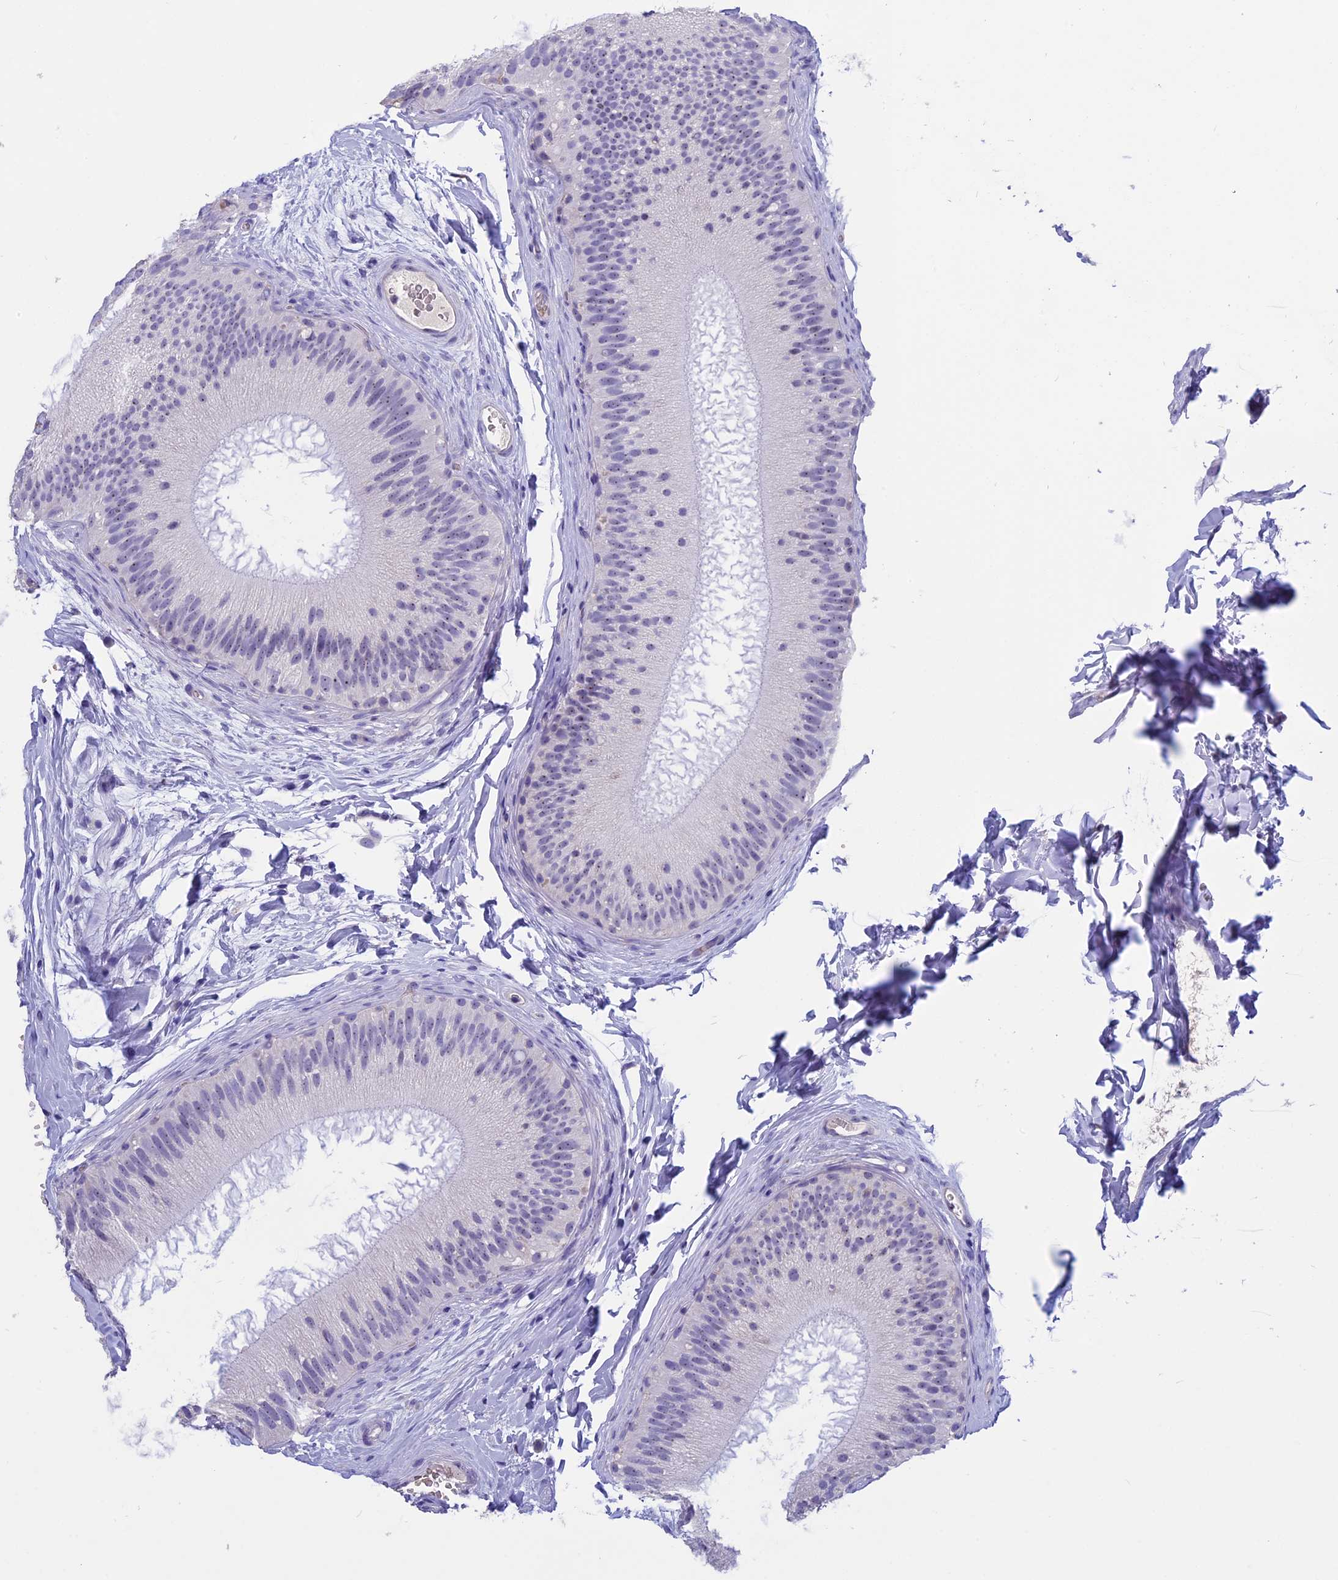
{"staining": {"intensity": "weak", "quantity": "<25%", "location": "cytoplasmic/membranous"}, "tissue": "epididymis", "cell_type": "Glandular cells", "image_type": "normal", "snomed": [{"axis": "morphology", "description": "Normal tissue, NOS"}, {"axis": "topography", "description": "Epididymis"}], "caption": "An IHC micrograph of unremarkable epididymis is shown. There is no staining in glandular cells of epididymis. Brightfield microscopy of immunohistochemistry stained with DAB (brown) and hematoxylin (blue), captured at high magnification.", "gene": "KNOP1", "patient": {"sex": "male", "age": 45}}